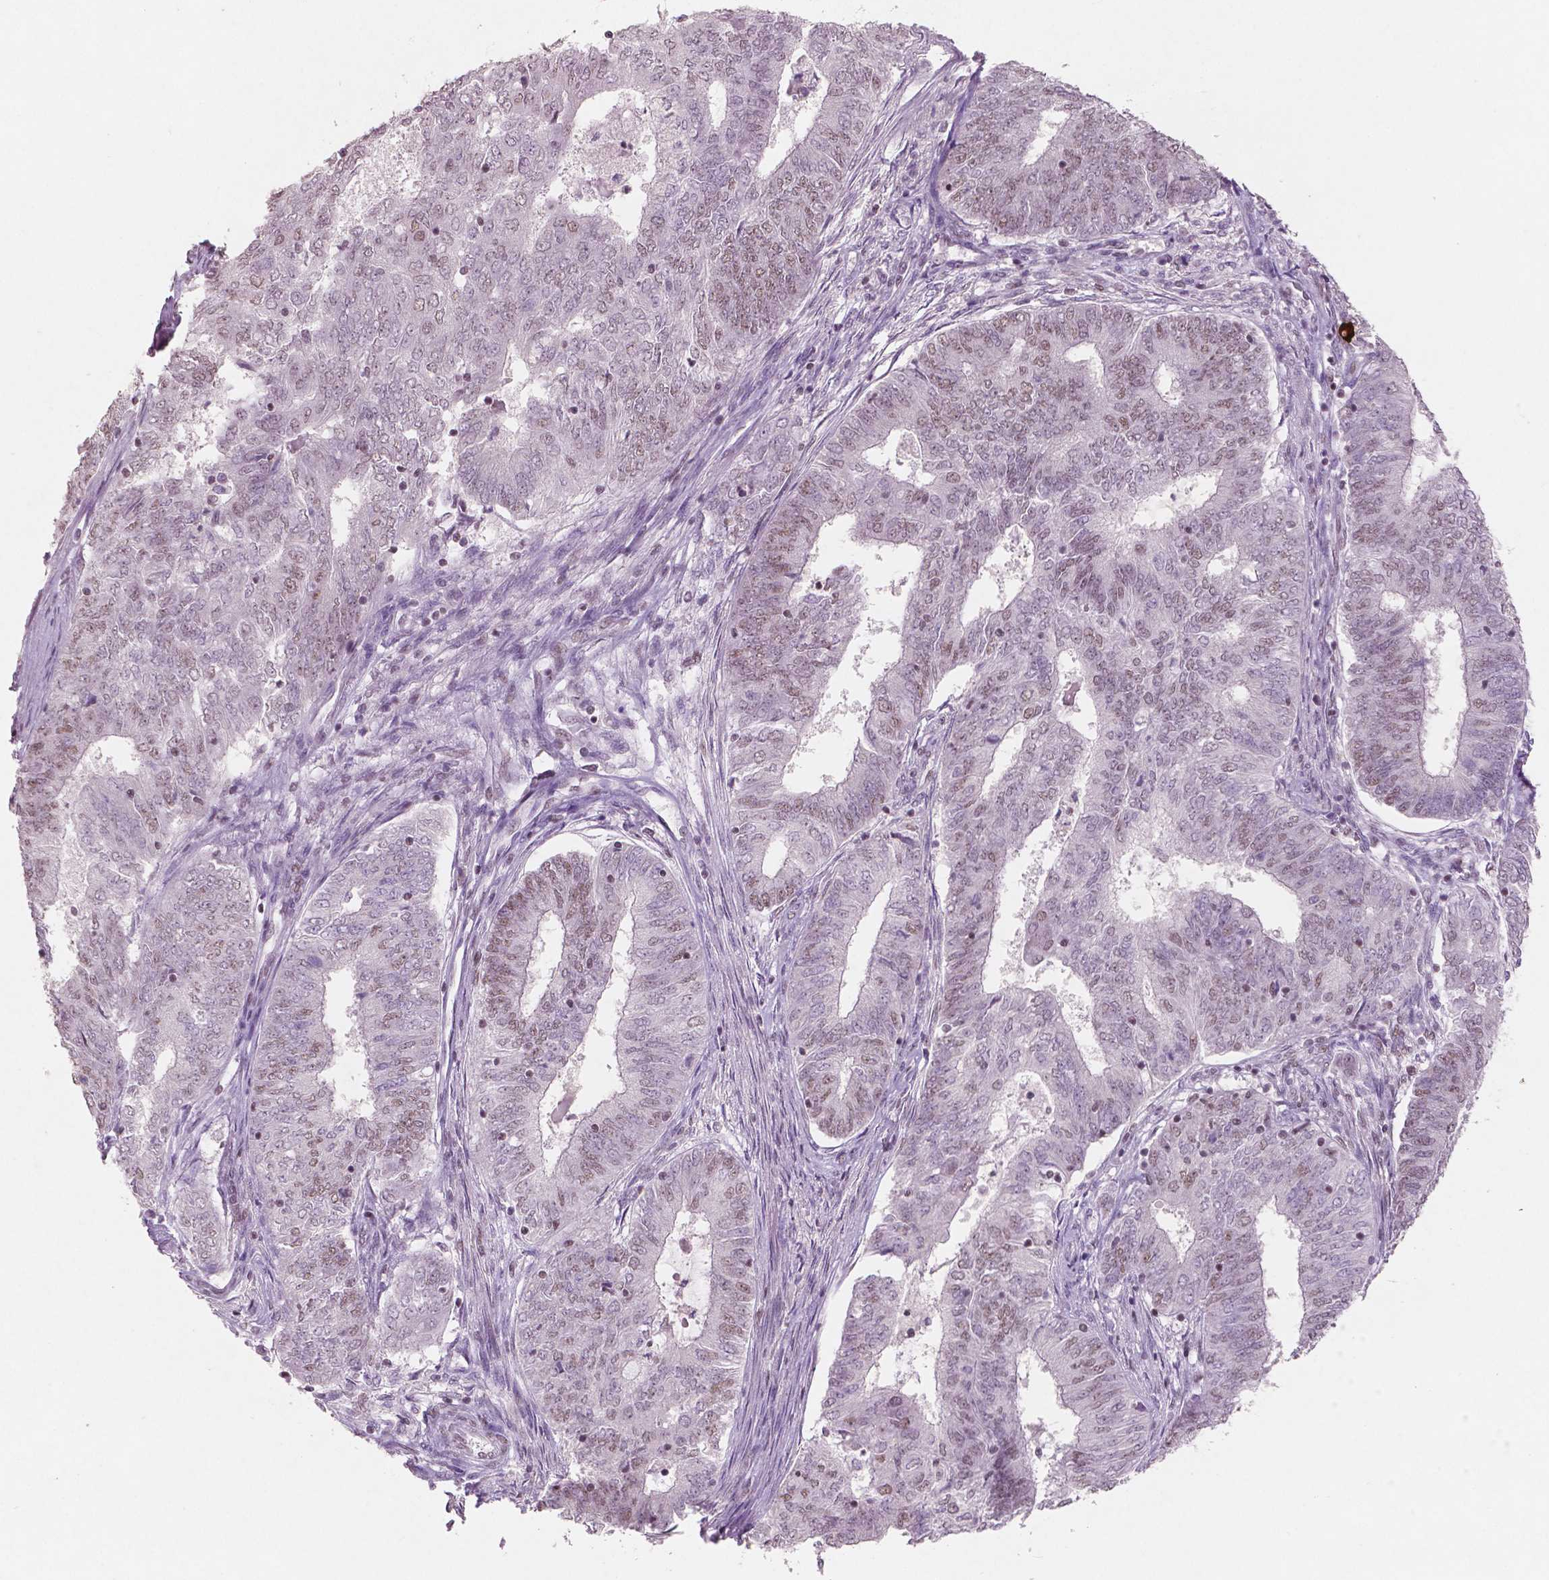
{"staining": {"intensity": "weak", "quantity": "<25%", "location": "nuclear"}, "tissue": "endometrial cancer", "cell_type": "Tumor cells", "image_type": "cancer", "snomed": [{"axis": "morphology", "description": "Adenocarcinoma, NOS"}, {"axis": "topography", "description": "Endometrium"}], "caption": "Tumor cells show no significant protein positivity in endometrial adenocarcinoma.", "gene": "BRD4", "patient": {"sex": "female", "age": 62}}